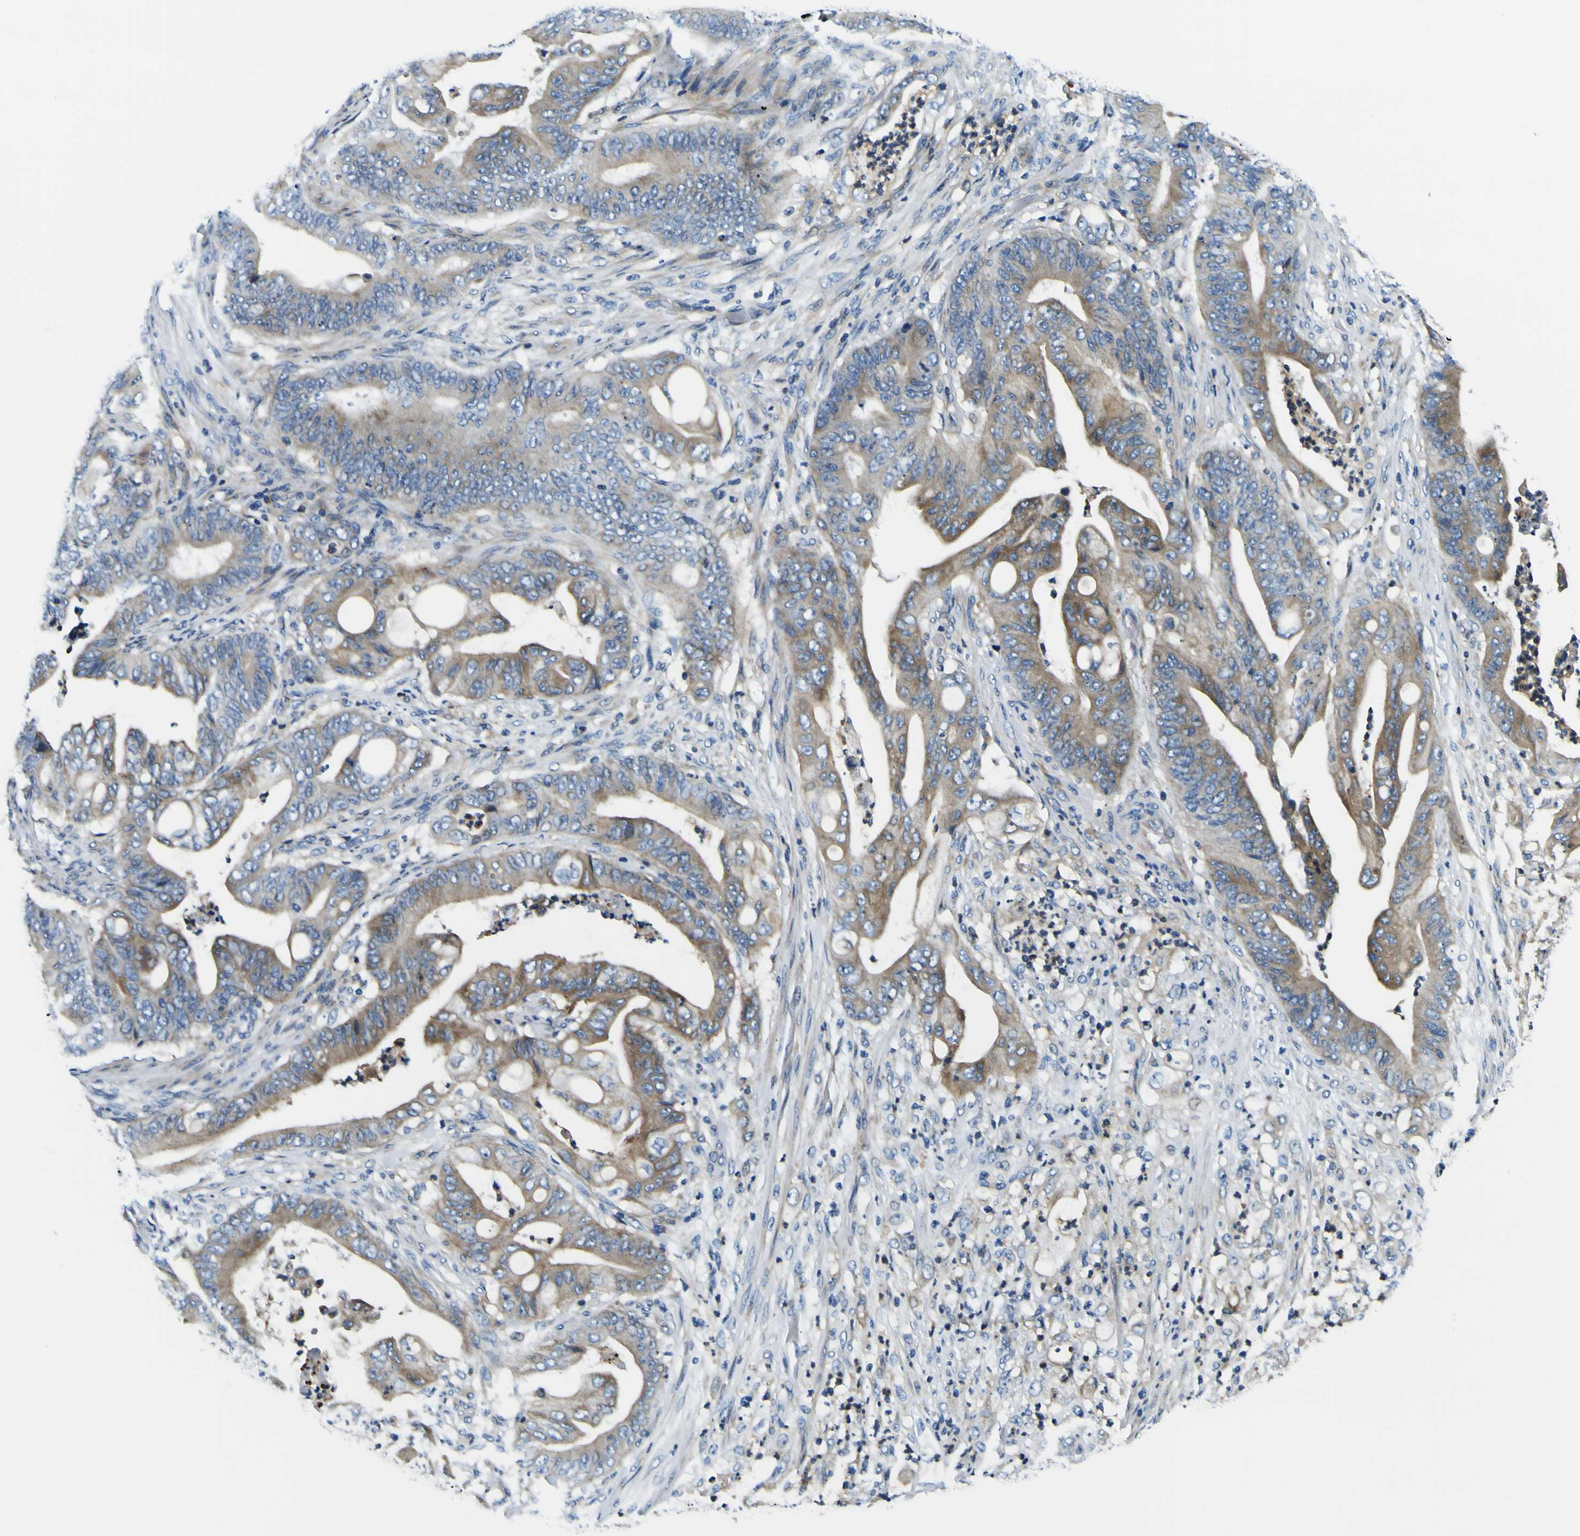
{"staining": {"intensity": "moderate", "quantity": "25%-75%", "location": "cytoplasmic/membranous"}, "tissue": "stomach cancer", "cell_type": "Tumor cells", "image_type": "cancer", "snomed": [{"axis": "morphology", "description": "Adenocarcinoma, NOS"}, {"axis": "topography", "description": "Stomach"}], "caption": "Immunohistochemistry photomicrograph of neoplastic tissue: stomach cancer stained using immunohistochemistry demonstrates medium levels of moderate protein expression localized specifically in the cytoplasmic/membranous of tumor cells, appearing as a cytoplasmic/membranous brown color.", "gene": "CLSTN1", "patient": {"sex": "female", "age": 73}}